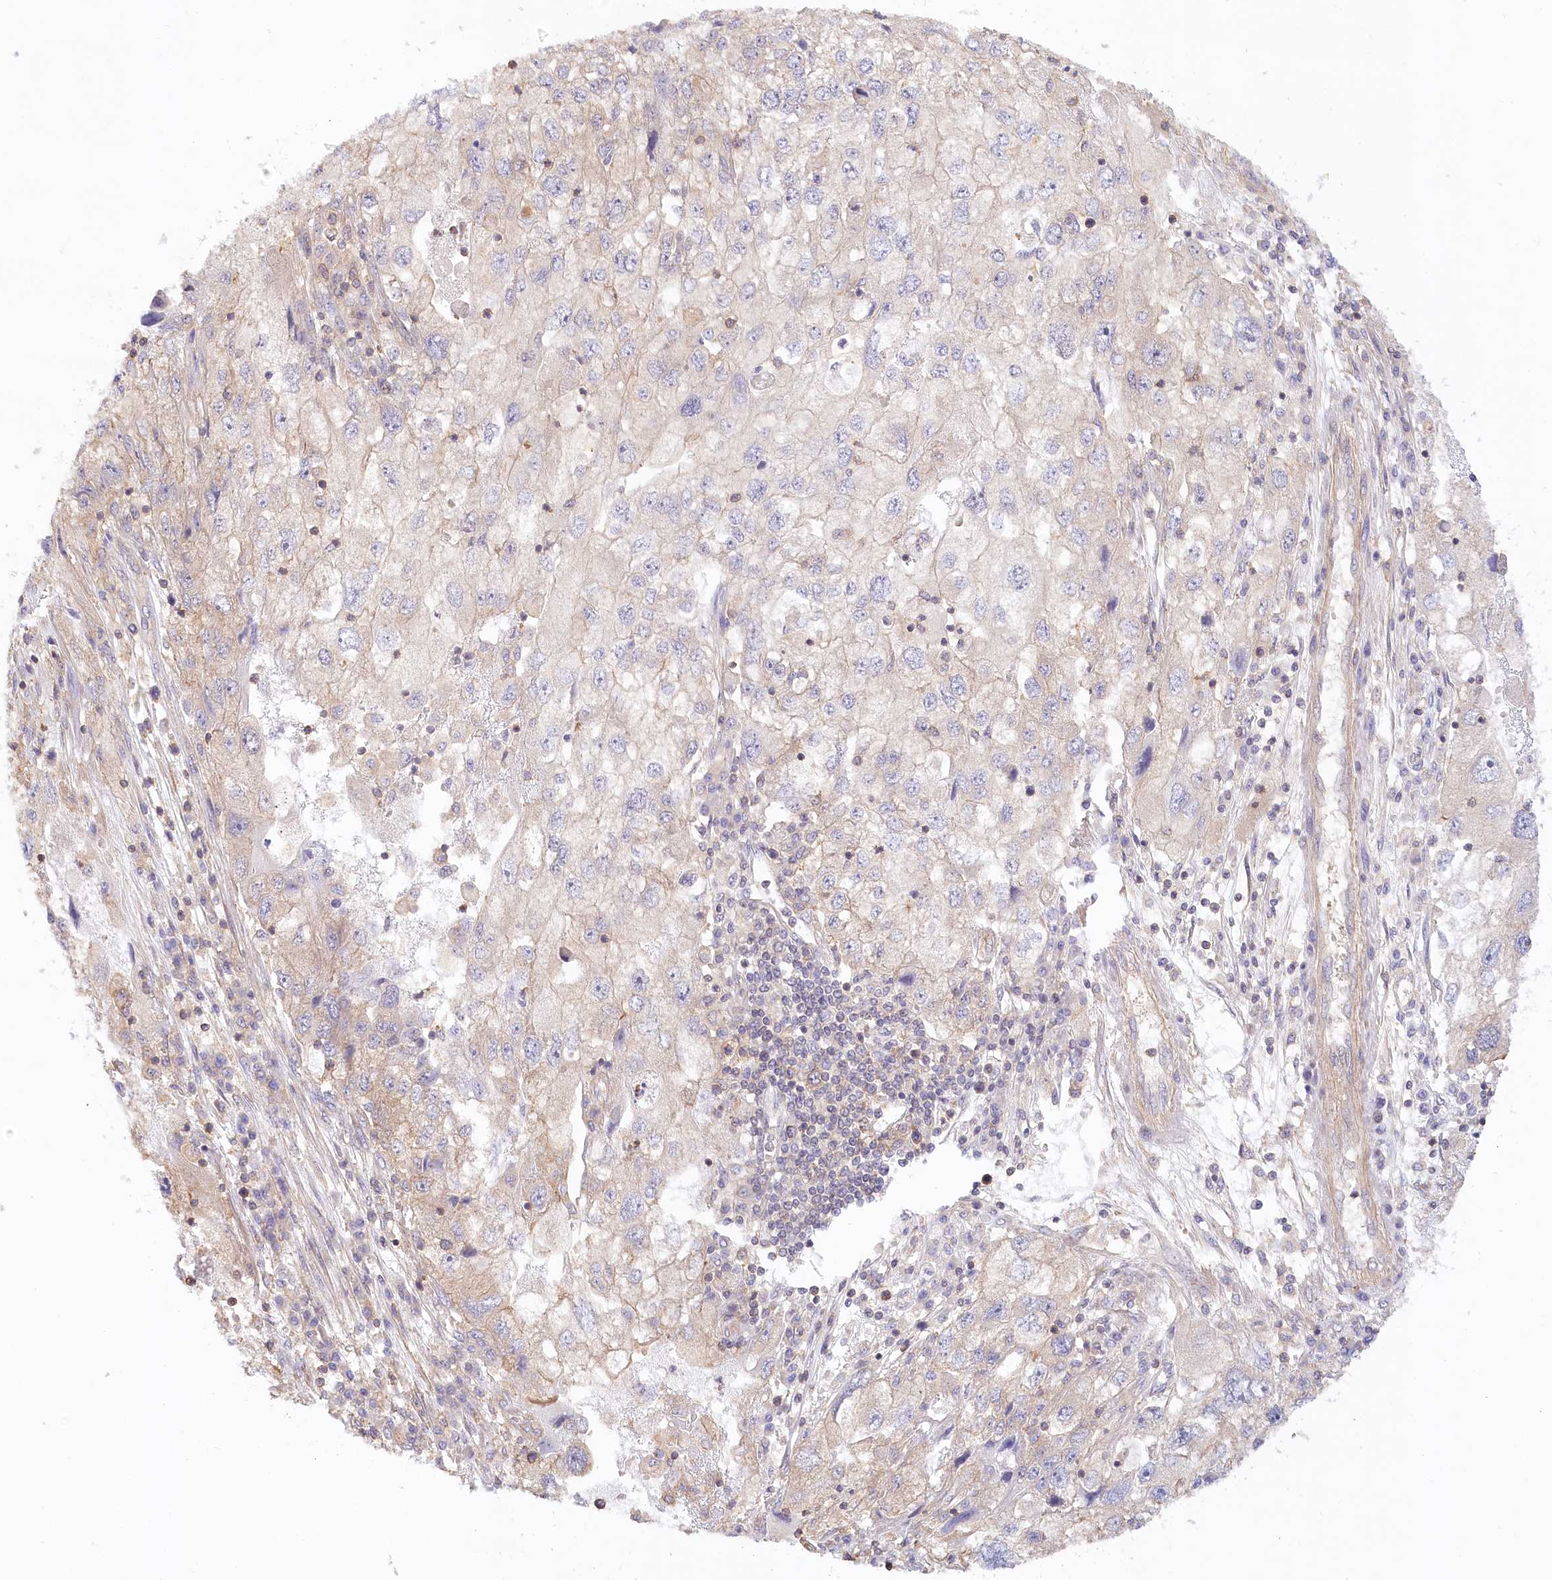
{"staining": {"intensity": "weak", "quantity": "25%-75%", "location": "cytoplasmic/membranous"}, "tissue": "endometrial cancer", "cell_type": "Tumor cells", "image_type": "cancer", "snomed": [{"axis": "morphology", "description": "Adenocarcinoma, NOS"}, {"axis": "topography", "description": "Endometrium"}], "caption": "Tumor cells exhibit low levels of weak cytoplasmic/membranous staining in about 25%-75% of cells in adenocarcinoma (endometrial).", "gene": "UMPS", "patient": {"sex": "female", "age": 49}}